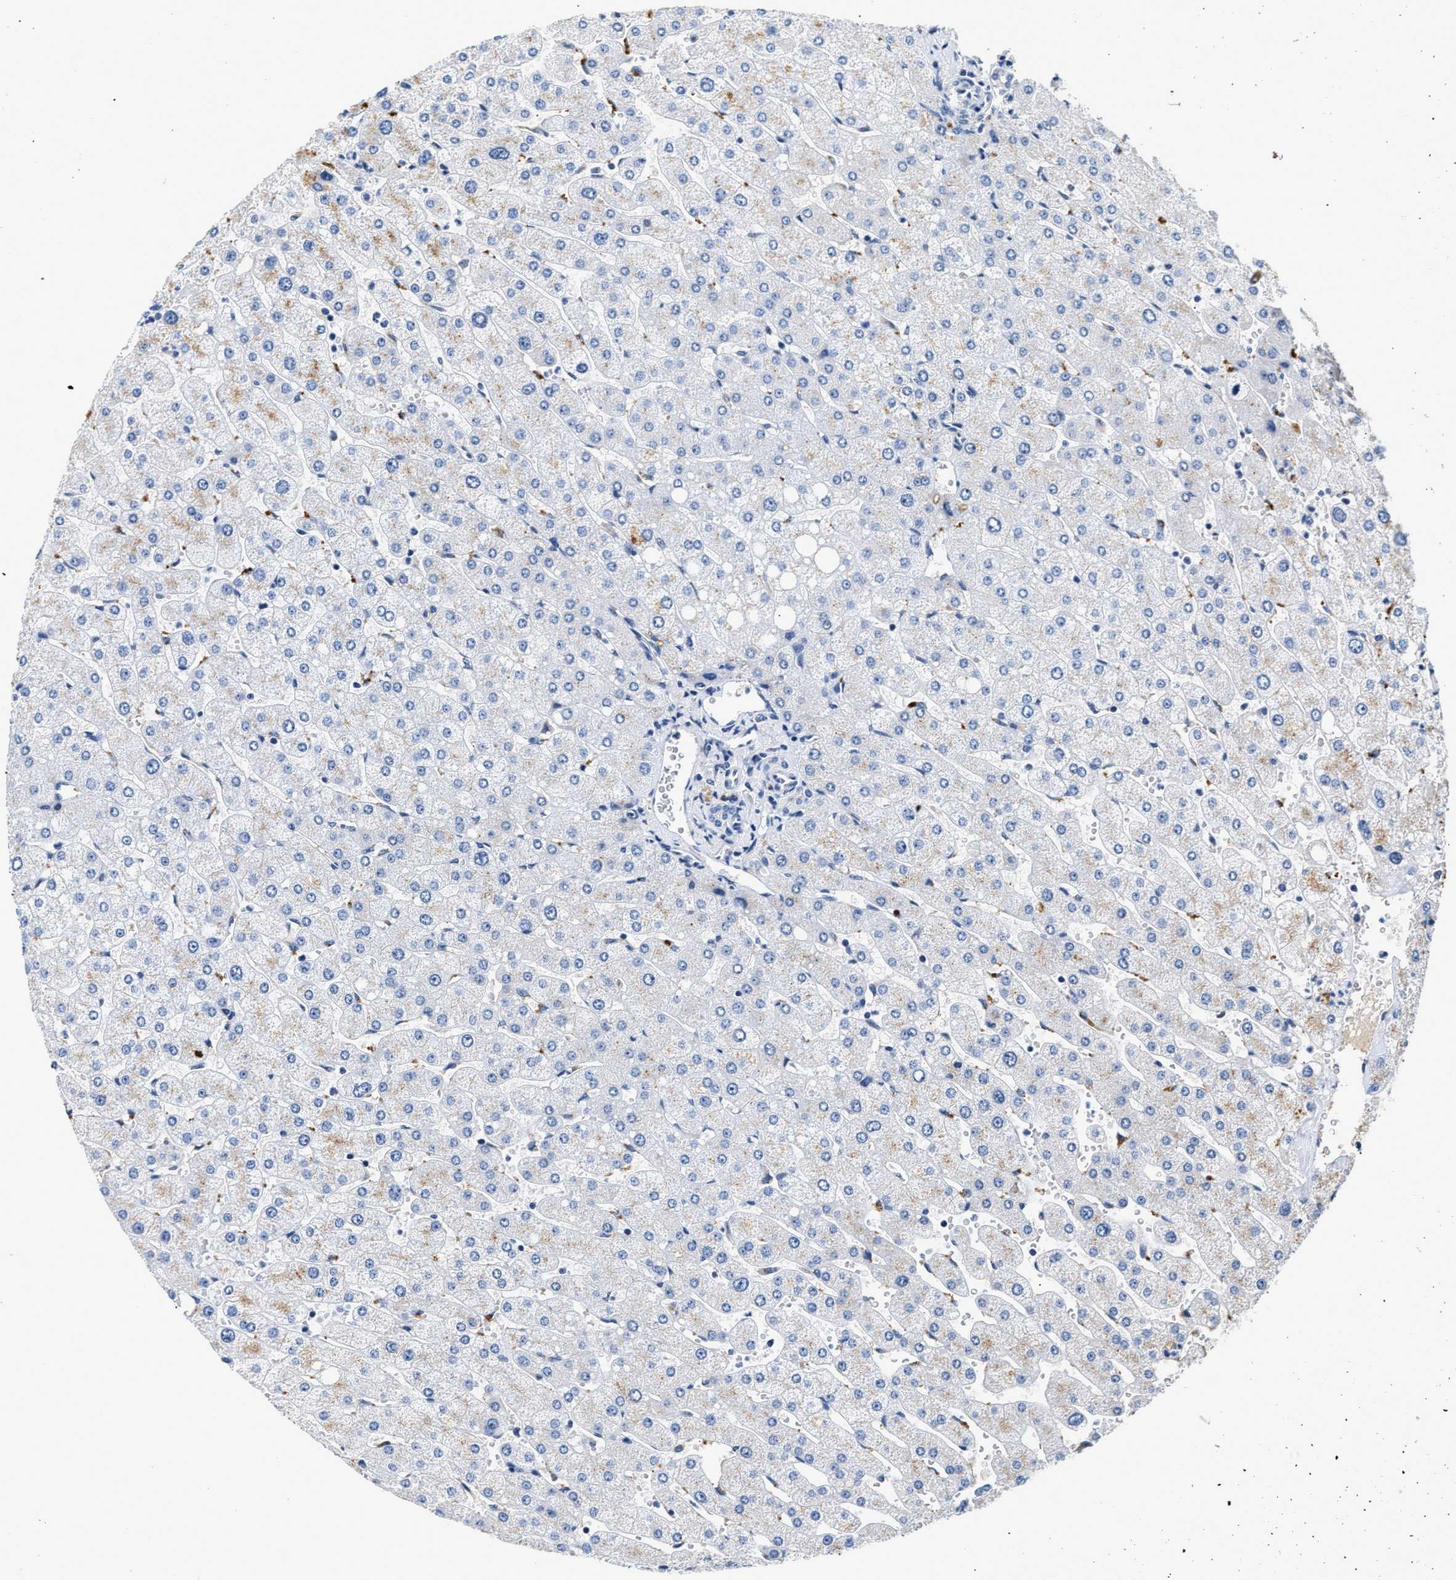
{"staining": {"intensity": "negative", "quantity": "none", "location": "none"}, "tissue": "liver", "cell_type": "Cholangiocytes", "image_type": "normal", "snomed": [{"axis": "morphology", "description": "Normal tissue, NOS"}, {"axis": "topography", "description": "Liver"}], "caption": "Immunohistochemical staining of normal human liver demonstrates no significant staining in cholangiocytes.", "gene": "MED22", "patient": {"sex": "male", "age": 55}}